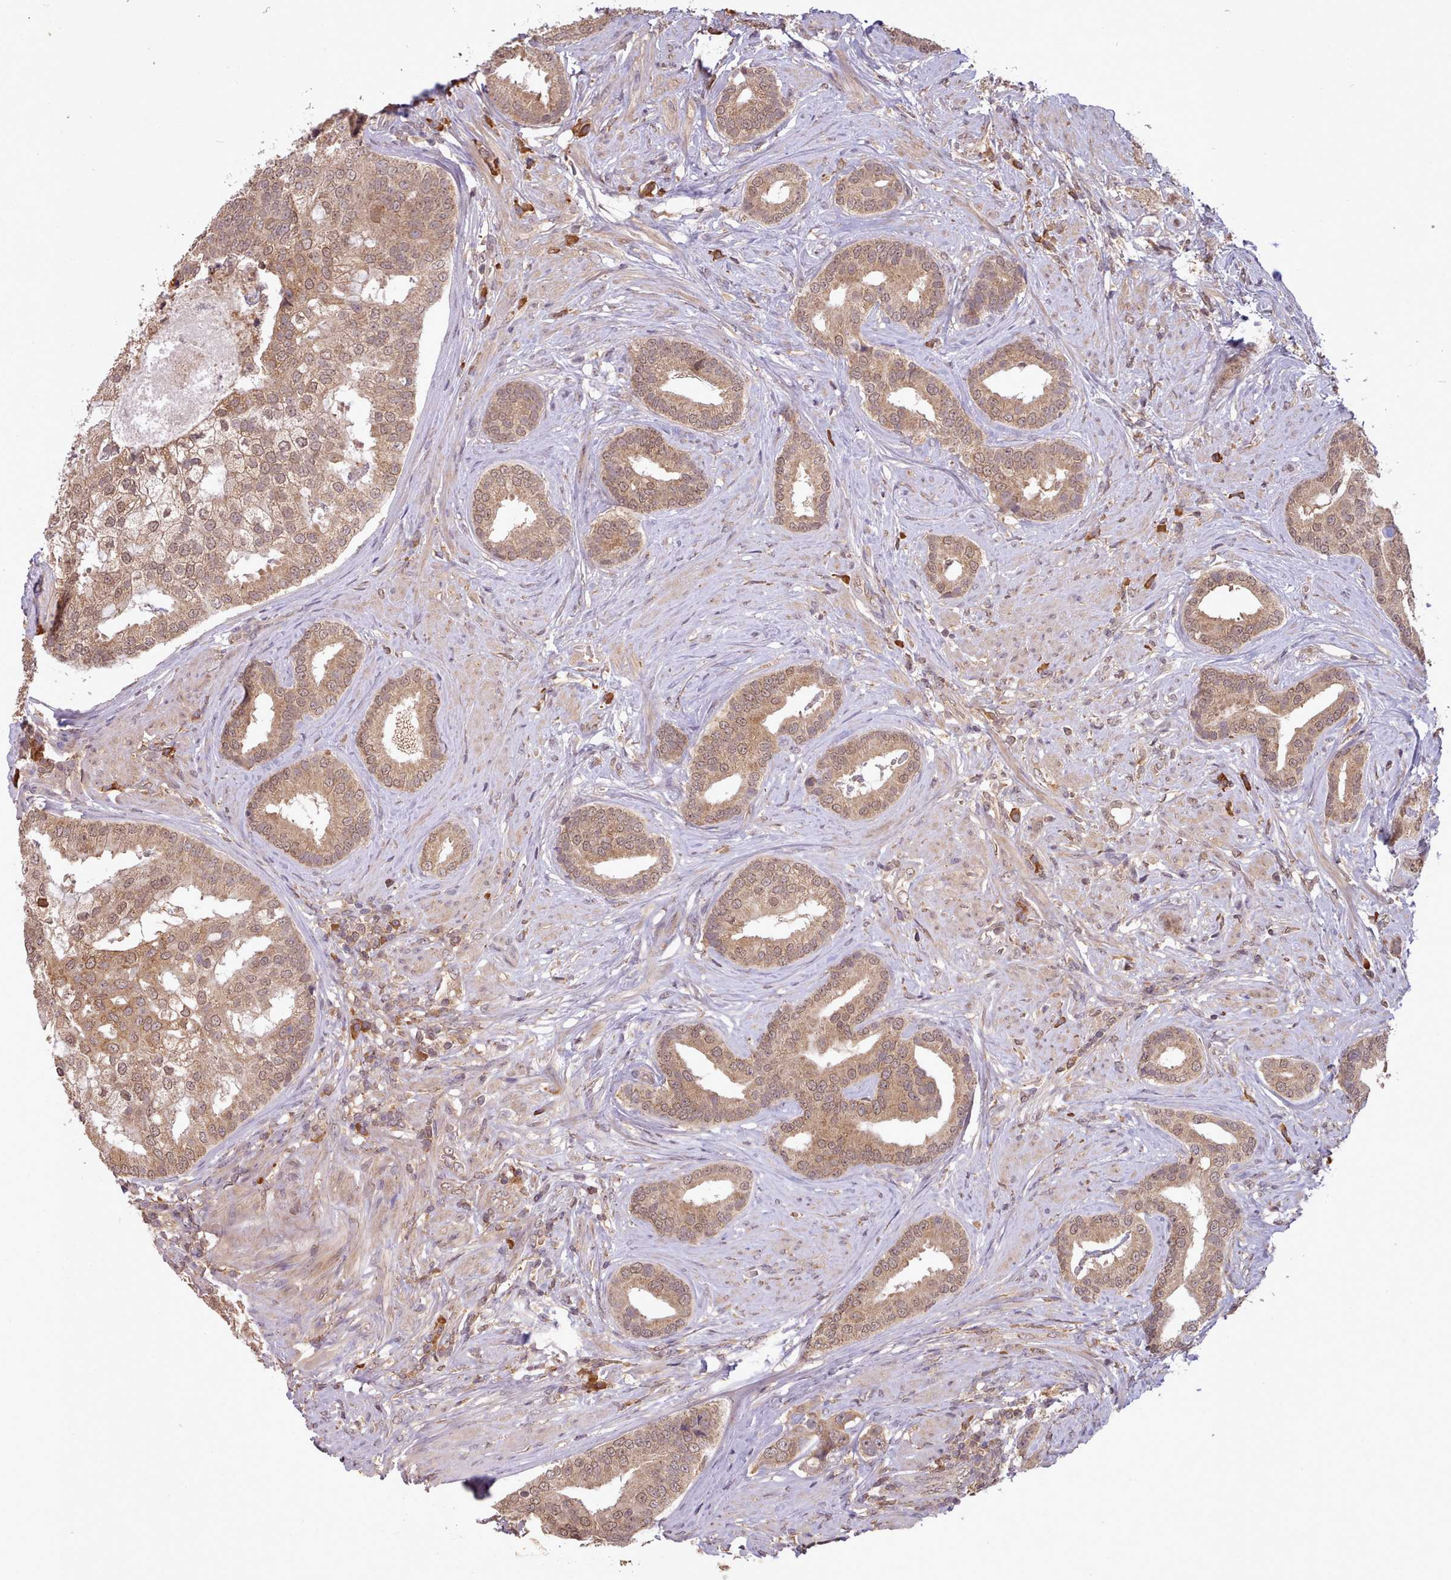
{"staining": {"intensity": "moderate", "quantity": ">75%", "location": "cytoplasmic/membranous,nuclear"}, "tissue": "prostate cancer", "cell_type": "Tumor cells", "image_type": "cancer", "snomed": [{"axis": "morphology", "description": "Adenocarcinoma, High grade"}, {"axis": "topography", "description": "Prostate"}], "caption": "A brown stain labels moderate cytoplasmic/membranous and nuclear staining of a protein in human prostate cancer tumor cells.", "gene": "PIP4P1", "patient": {"sex": "male", "age": 55}}